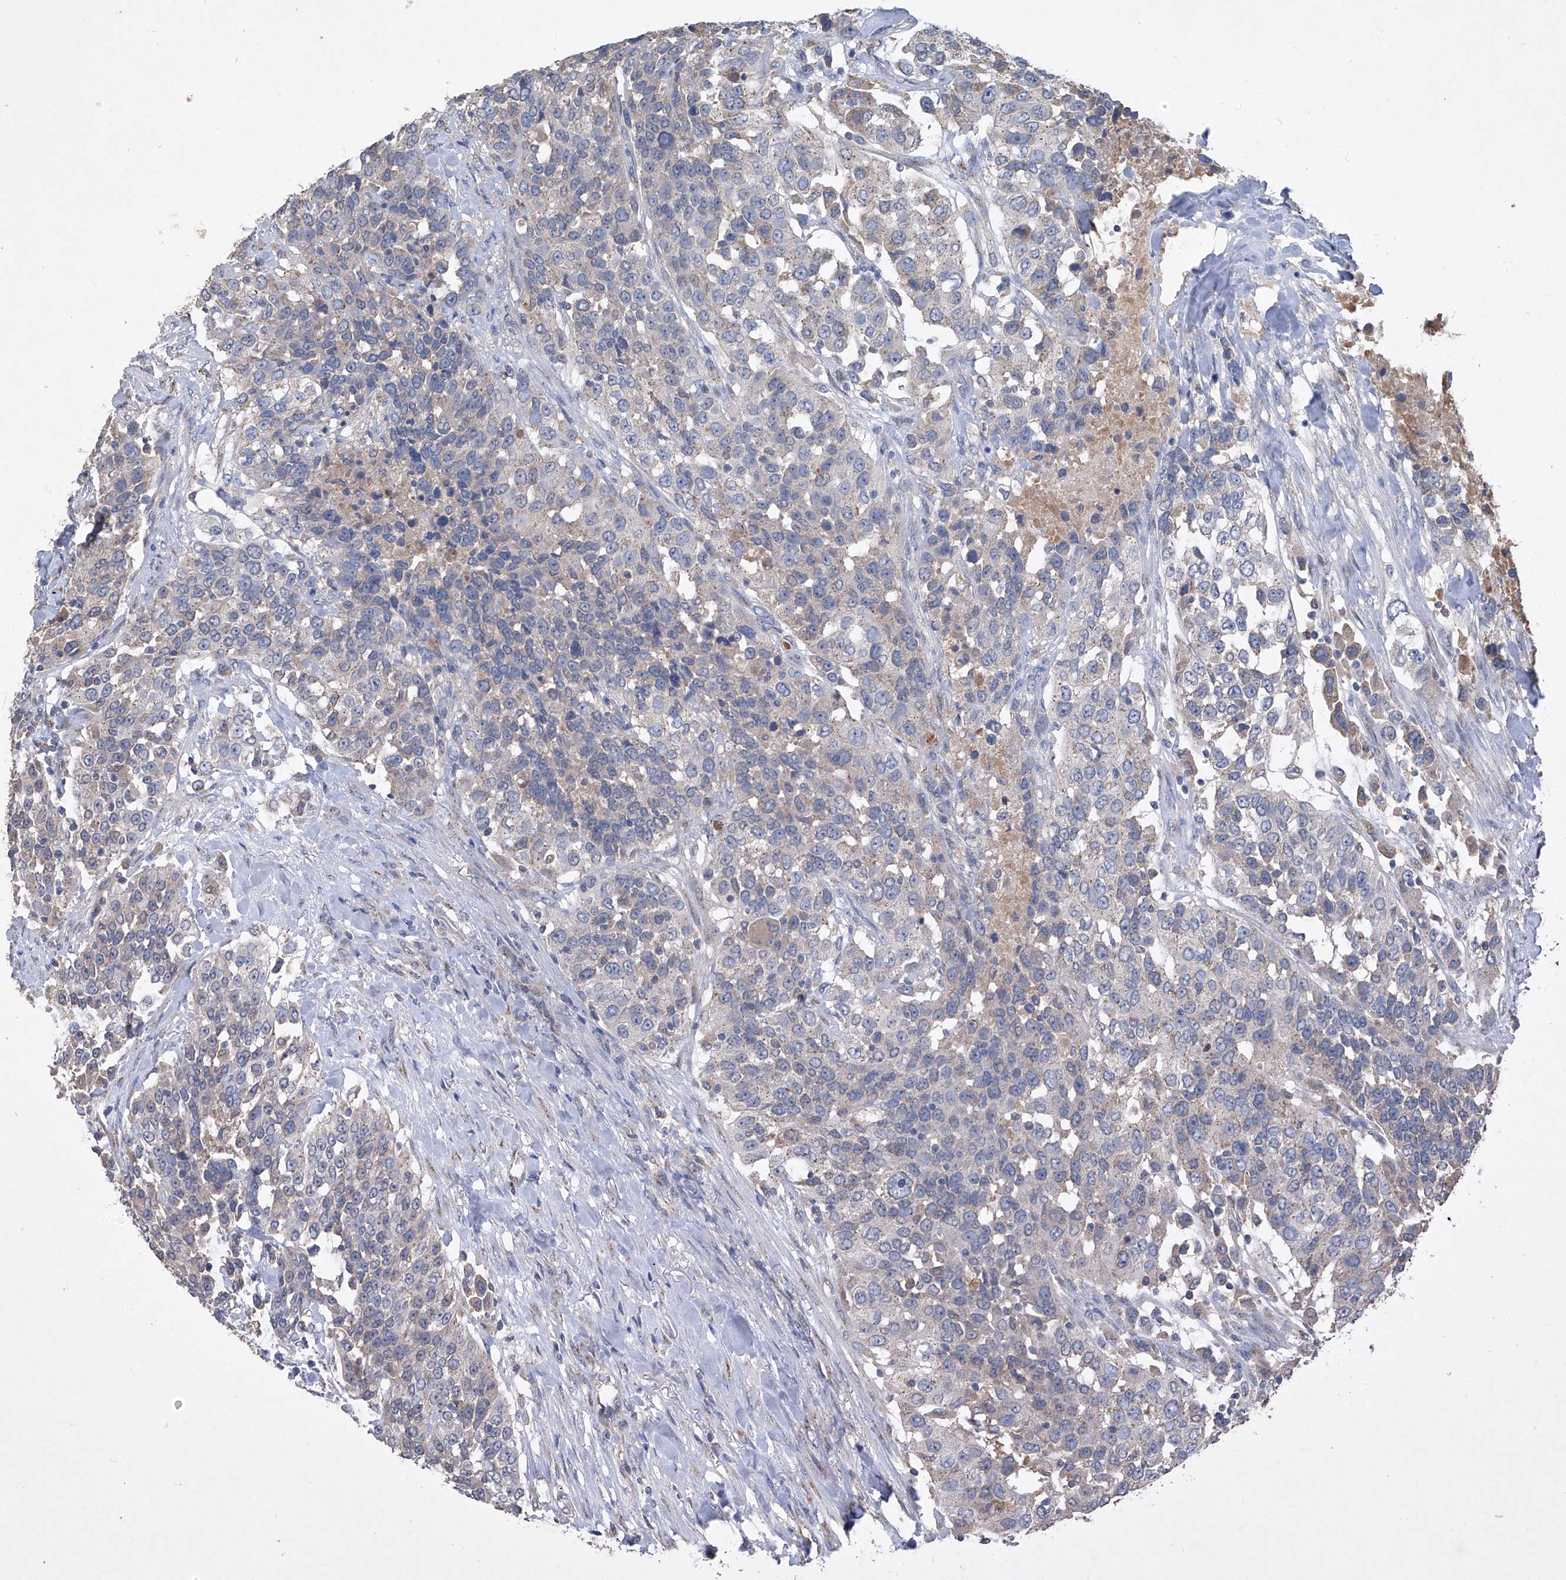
{"staining": {"intensity": "negative", "quantity": "none", "location": "none"}, "tissue": "urothelial cancer", "cell_type": "Tumor cells", "image_type": "cancer", "snomed": [{"axis": "morphology", "description": "Urothelial carcinoma, High grade"}, {"axis": "topography", "description": "Urinary bladder"}], "caption": "Tumor cells show no significant protein positivity in urothelial carcinoma (high-grade).", "gene": "PCSK5", "patient": {"sex": "female", "age": 80}}